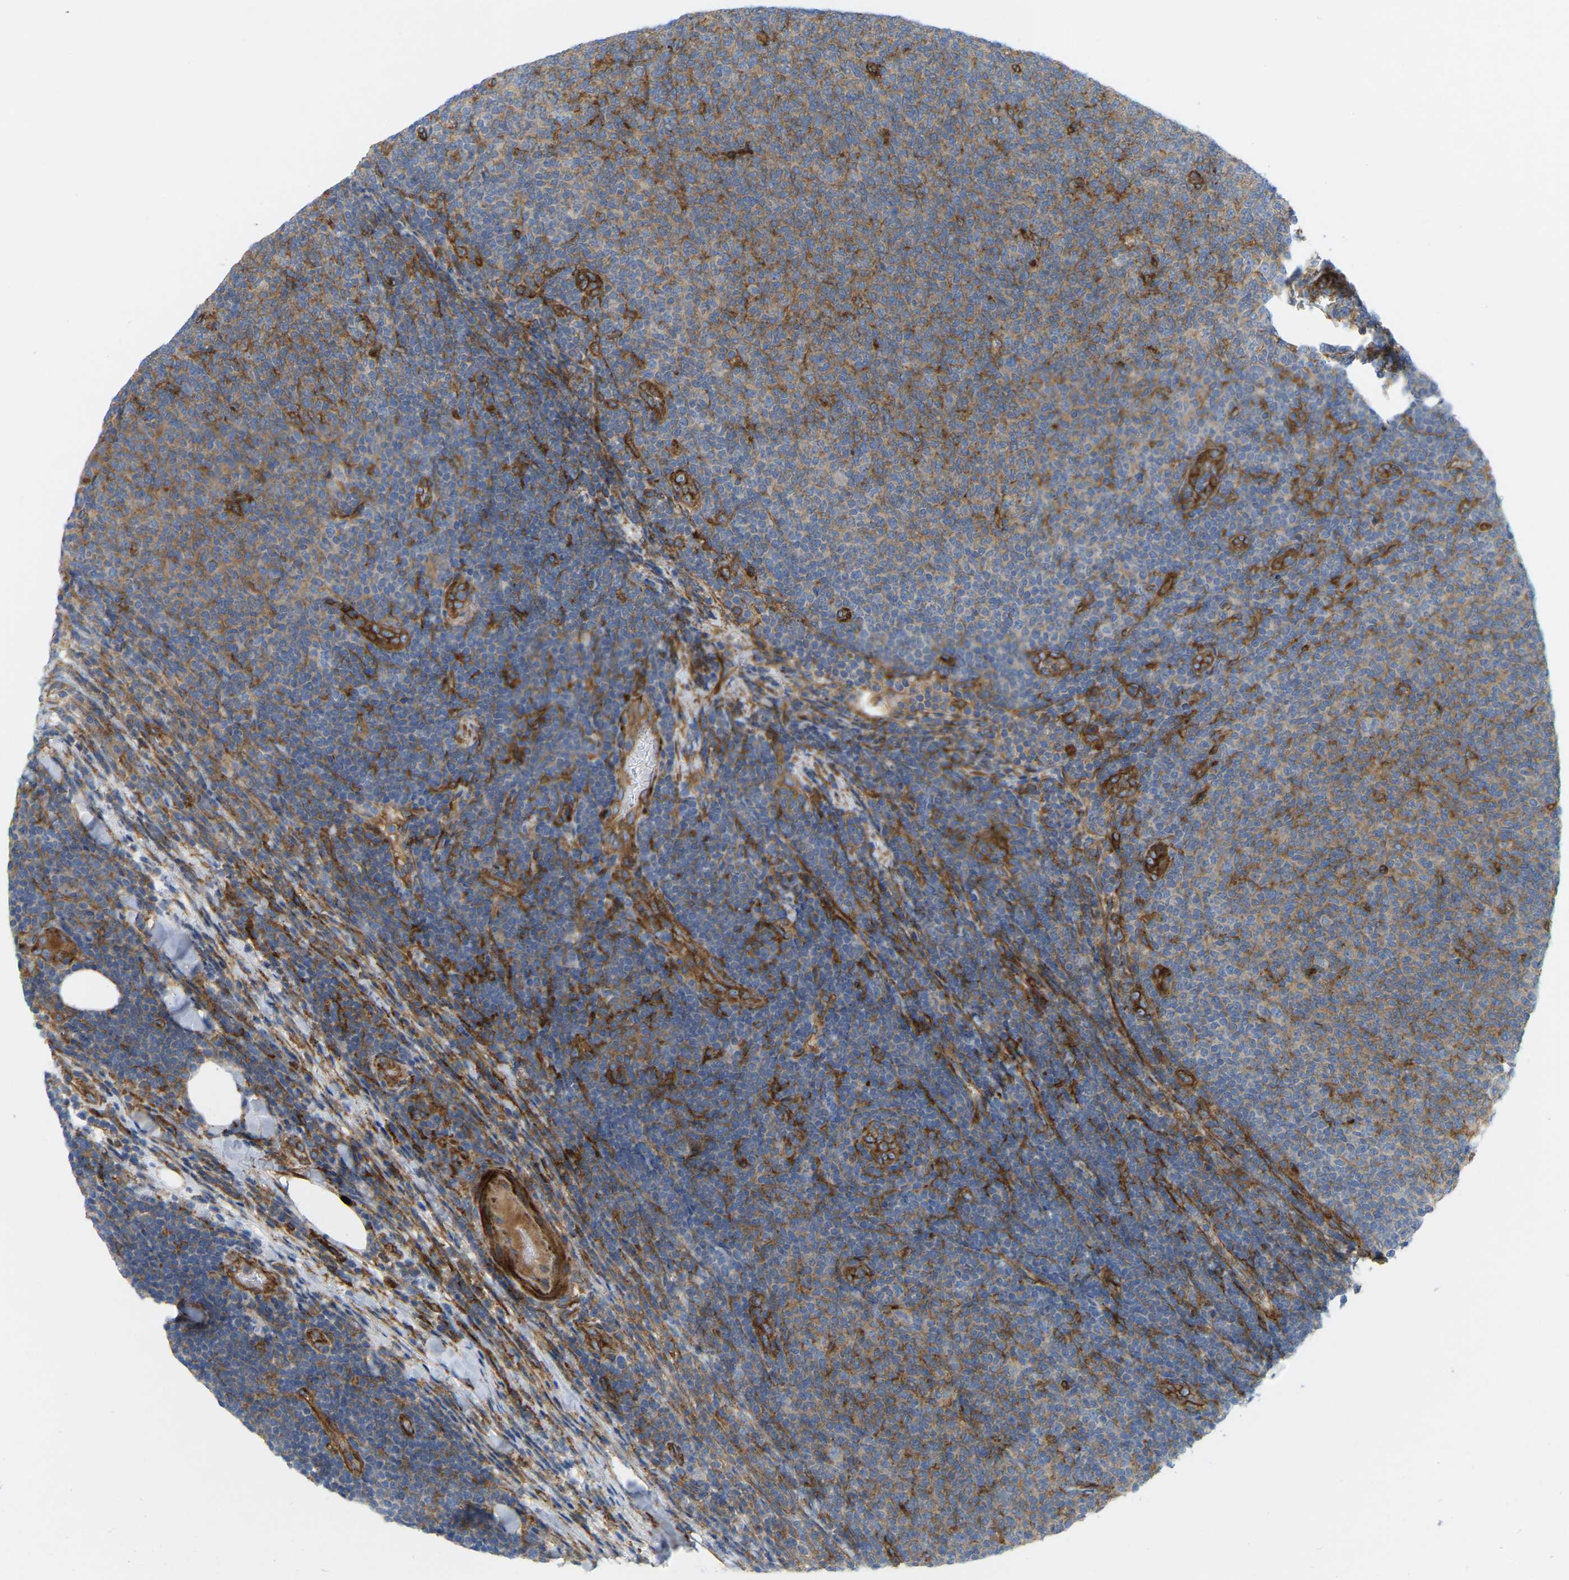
{"staining": {"intensity": "weak", "quantity": "25%-75%", "location": "cytoplasmic/membranous"}, "tissue": "lymphoma", "cell_type": "Tumor cells", "image_type": "cancer", "snomed": [{"axis": "morphology", "description": "Malignant lymphoma, non-Hodgkin's type, Low grade"}, {"axis": "topography", "description": "Lymph node"}], "caption": "Immunohistochemical staining of low-grade malignant lymphoma, non-Hodgkin's type exhibits low levels of weak cytoplasmic/membranous expression in approximately 25%-75% of tumor cells. (DAB (3,3'-diaminobenzidine) = brown stain, brightfield microscopy at high magnification).", "gene": "PICALM", "patient": {"sex": "male", "age": 66}}